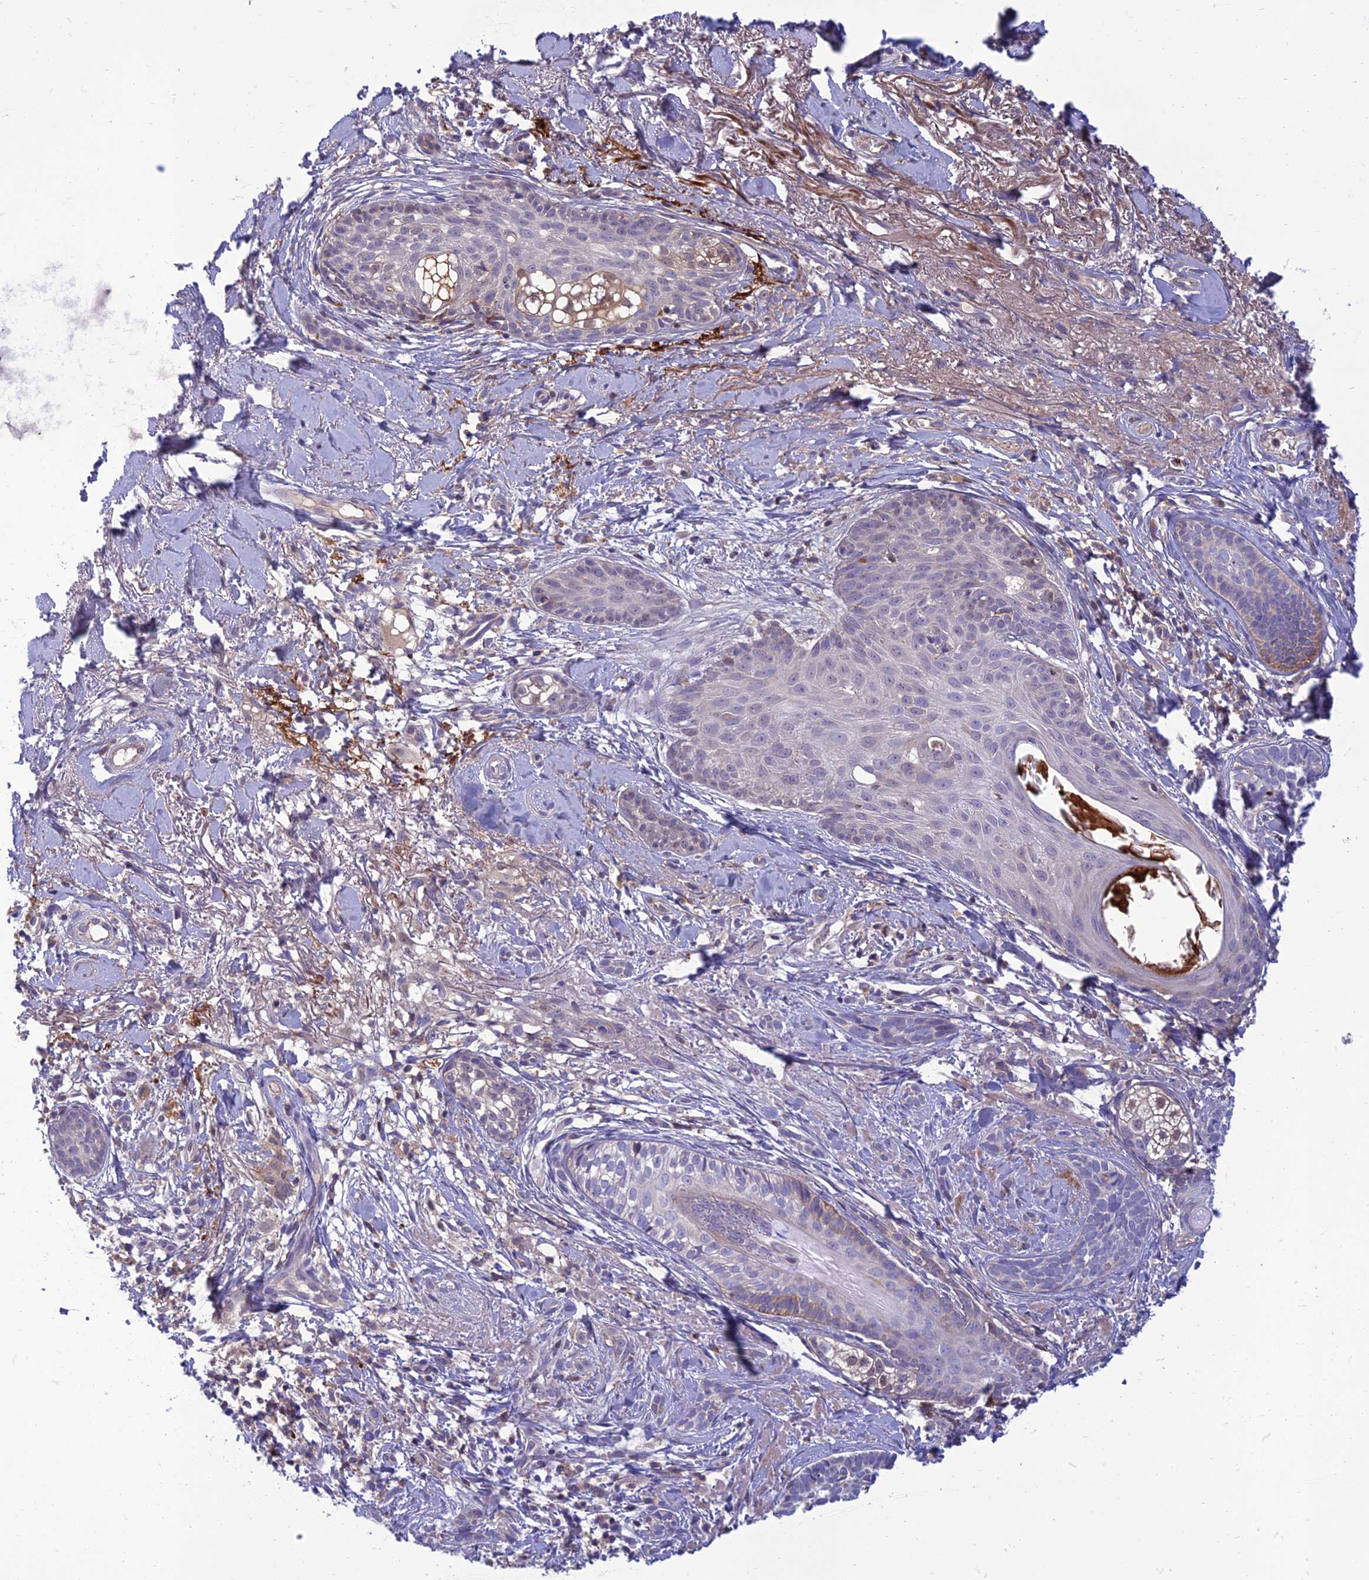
{"staining": {"intensity": "moderate", "quantity": "<25%", "location": "cytoplasmic/membranous"}, "tissue": "skin cancer", "cell_type": "Tumor cells", "image_type": "cancer", "snomed": [{"axis": "morphology", "description": "Basal cell carcinoma"}, {"axis": "topography", "description": "Skin"}], "caption": "Skin basal cell carcinoma stained with a brown dye reveals moderate cytoplasmic/membranous positive positivity in approximately <25% of tumor cells.", "gene": "IRAK3", "patient": {"sex": "female", "age": 76}}